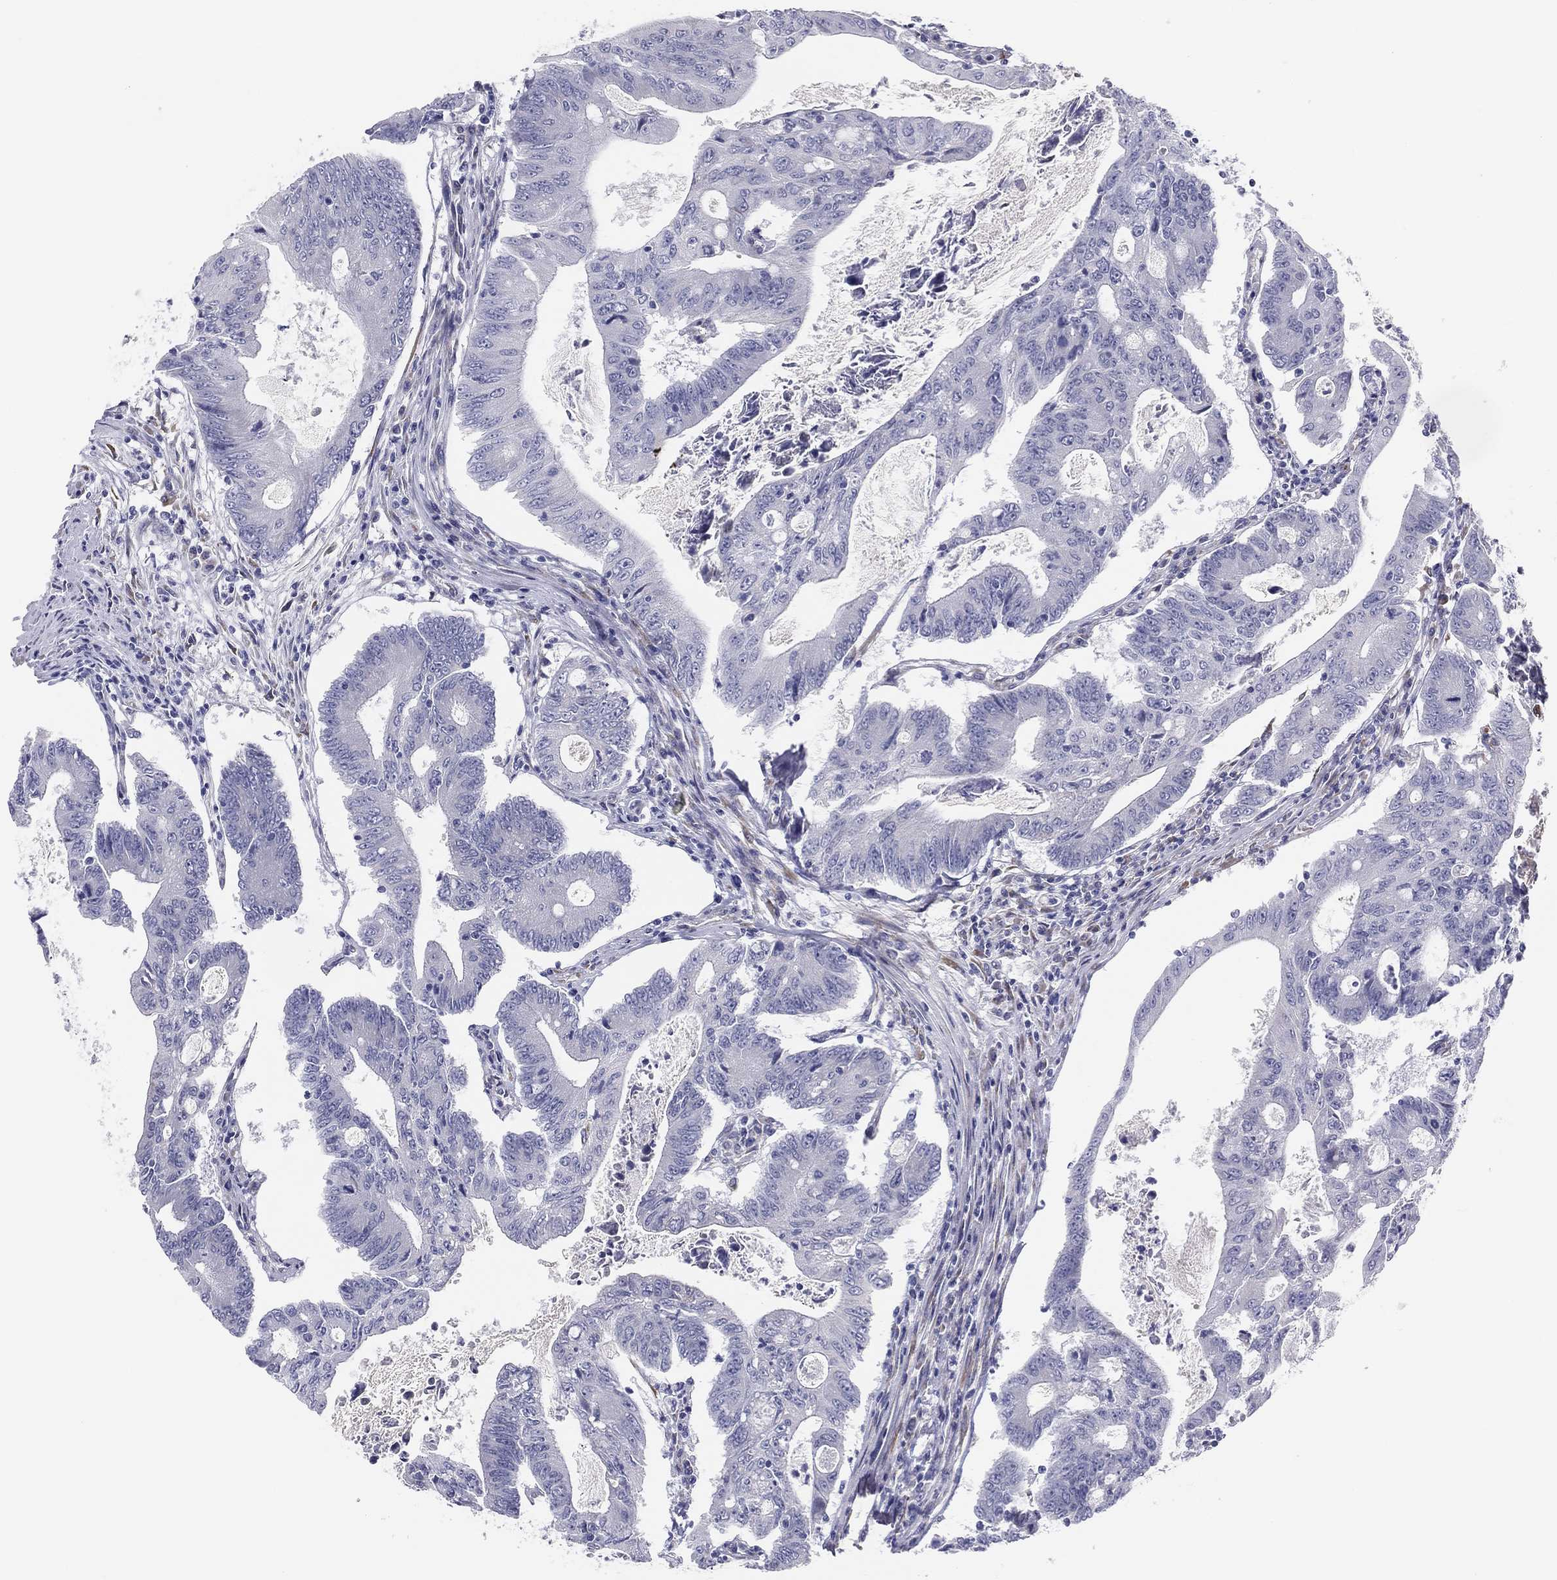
{"staining": {"intensity": "negative", "quantity": "none", "location": "none"}, "tissue": "colorectal cancer", "cell_type": "Tumor cells", "image_type": "cancer", "snomed": [{"axis": "morphology", "description": "Adenocarcinoma, NOS"}, {"axis": "topography", "description": "Colon"}], "caption": "Colorectal adenocarcinoma was stained to show a protein in brown. There is no significant staining in tumor cells. (DAB (3,3'-diaminobenzidine) immunohistochemistry, high magnification).", "gene": "MLF1", "patient": {"sex": "female", "age": 70}}